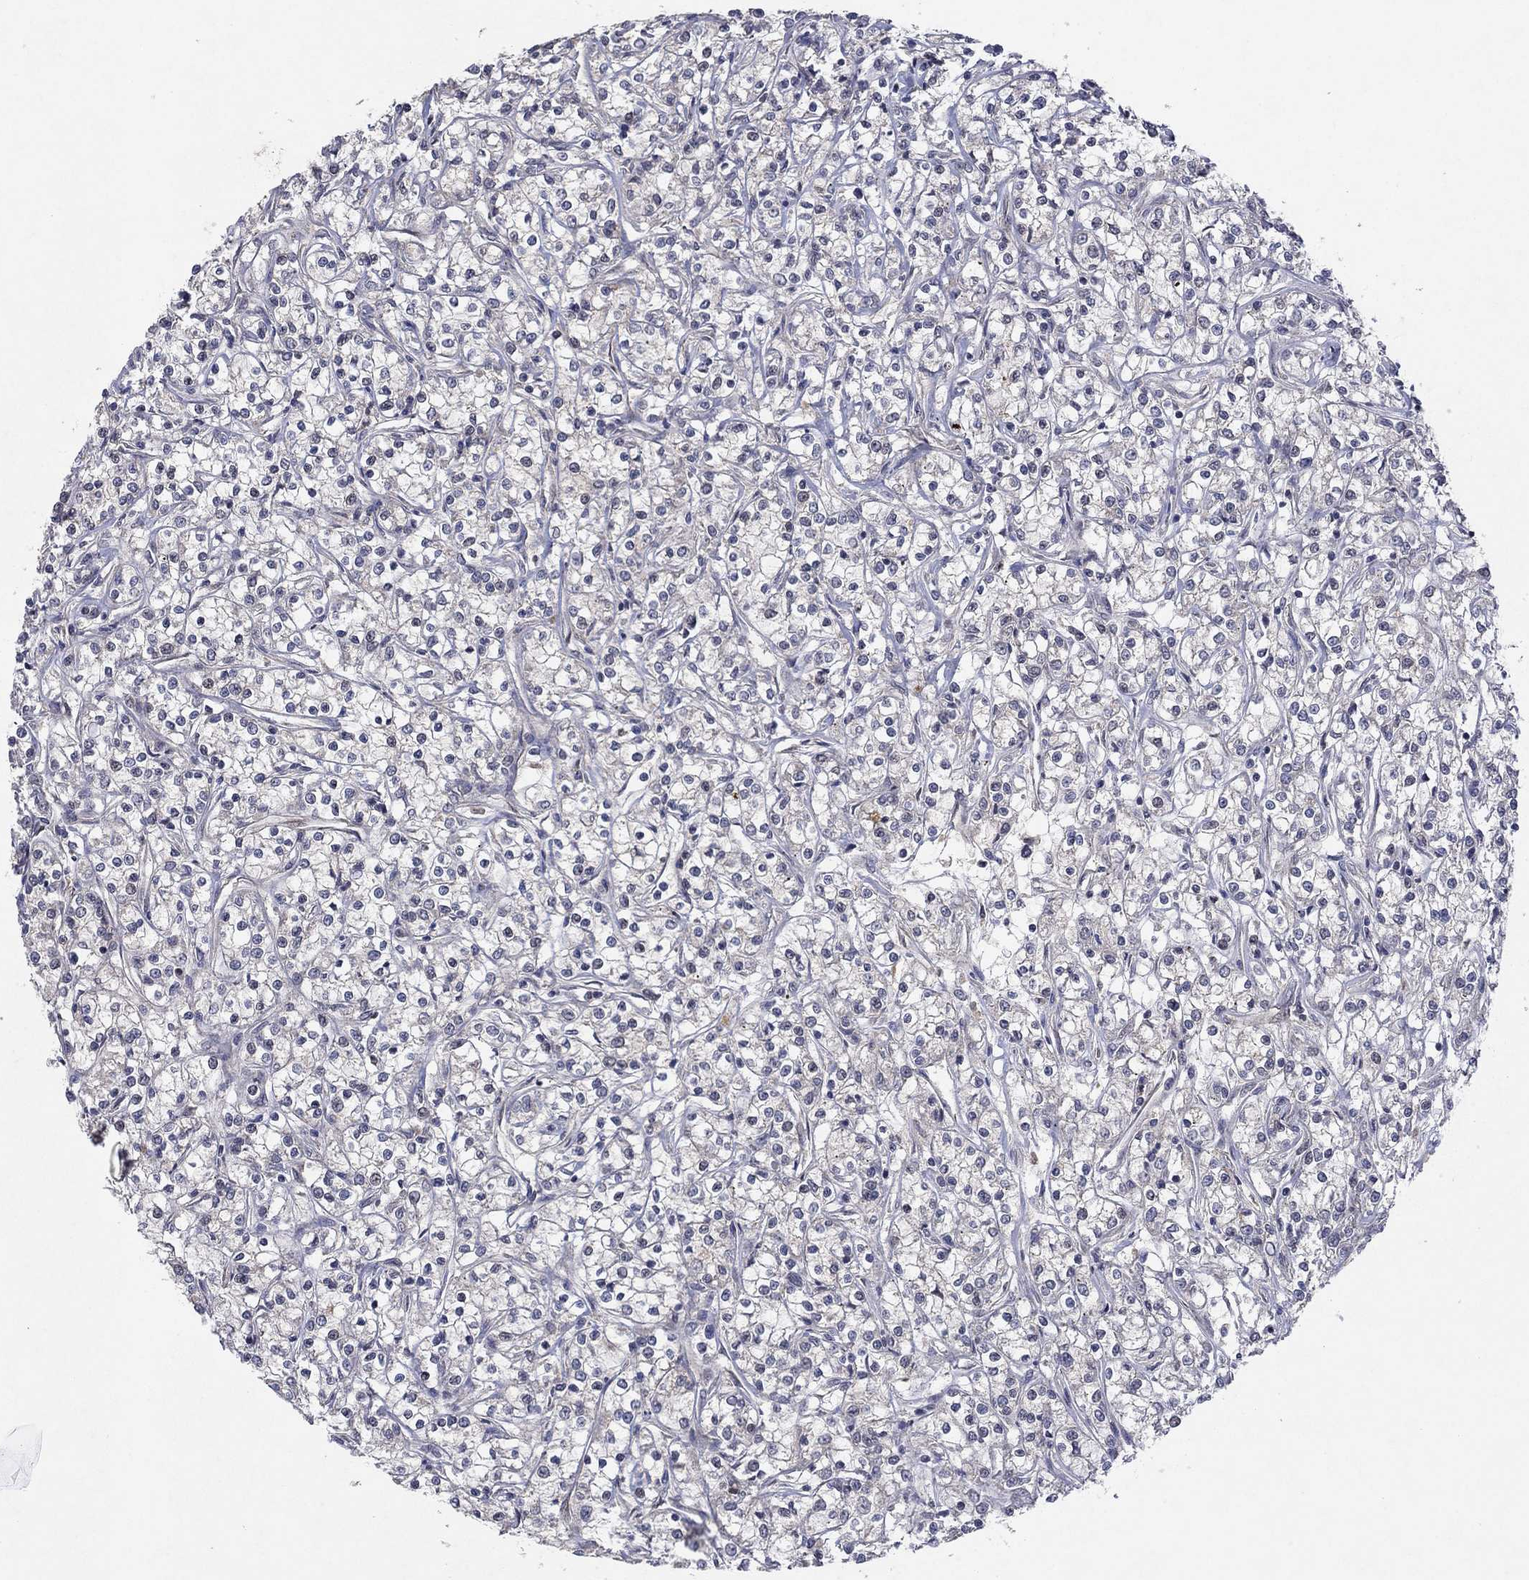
{"staining": {"intensity": "negative", "quantity": "none", "location": "none"}, "tissue": "renal cancer", "cell_type": "Tumor cells", "image_type": "cancer", "snomed": [{"axis": "morphology", "description": "Adenocarcinoma, NOS"}, {"axis": "topography", "description": "Kidney"}], "caption": "Human adenocarcinoma (renal) stained for a protein using IHC reveals no positivity in tumor cells.", "gene": "IL4", "patient": {"sex": "female", "age": 59}}